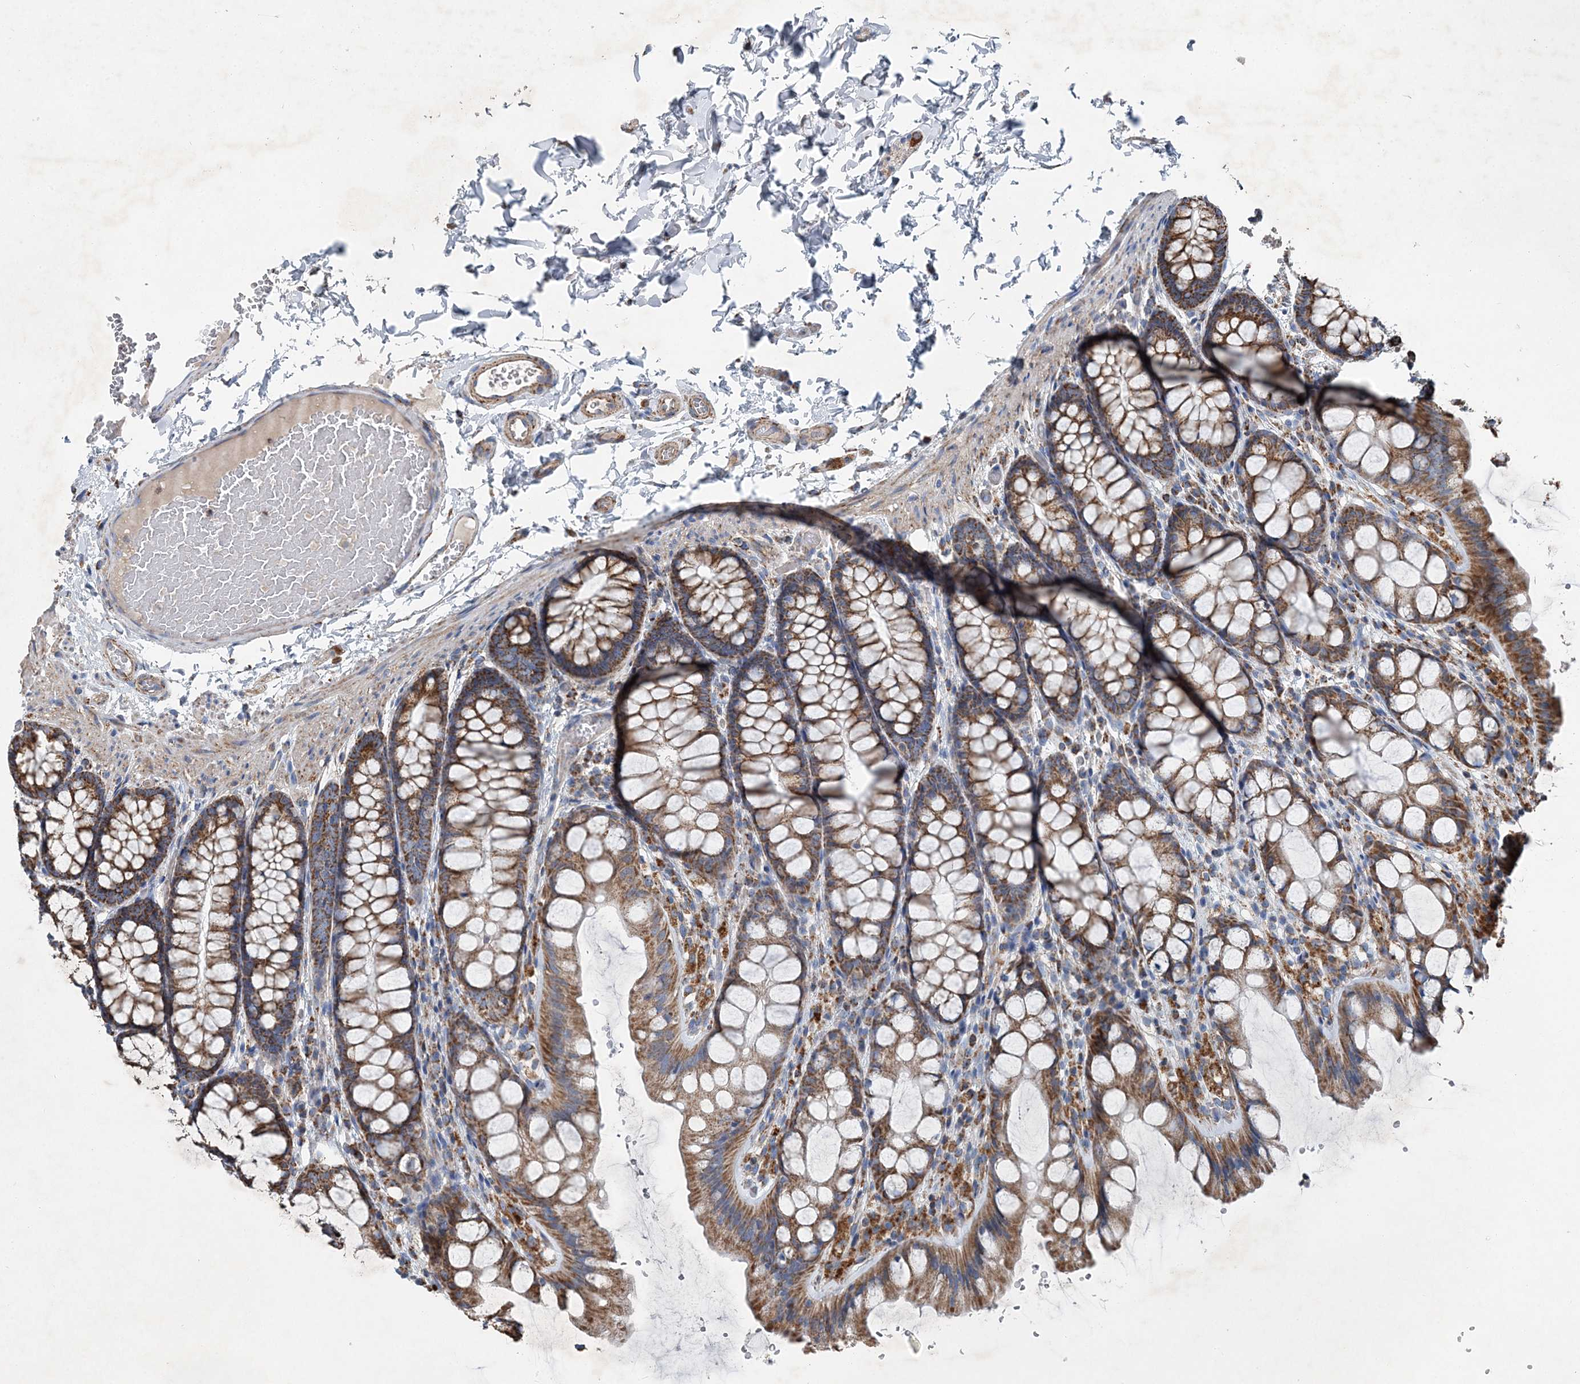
{"staining": {"intensity": "weak", "quantity": ">75%", "location": "cytoplasmic/membranous"}, "tissue": "colon", "cell_type": "Endothelial cells", "image_type": "normal", "snomed": [{"axis": "morphology", "description": "Normal tissue, NOS"}, {"axis": "topography", "description": "Colon"}], "caption": "Protein expression analysis of unremarkable colon demonstrates weak cytoplasmic/membranous positivity in about >75% of endothelial cells.", "gene": "SPAG16", "patient": {"sex": "male", "age": 47}}